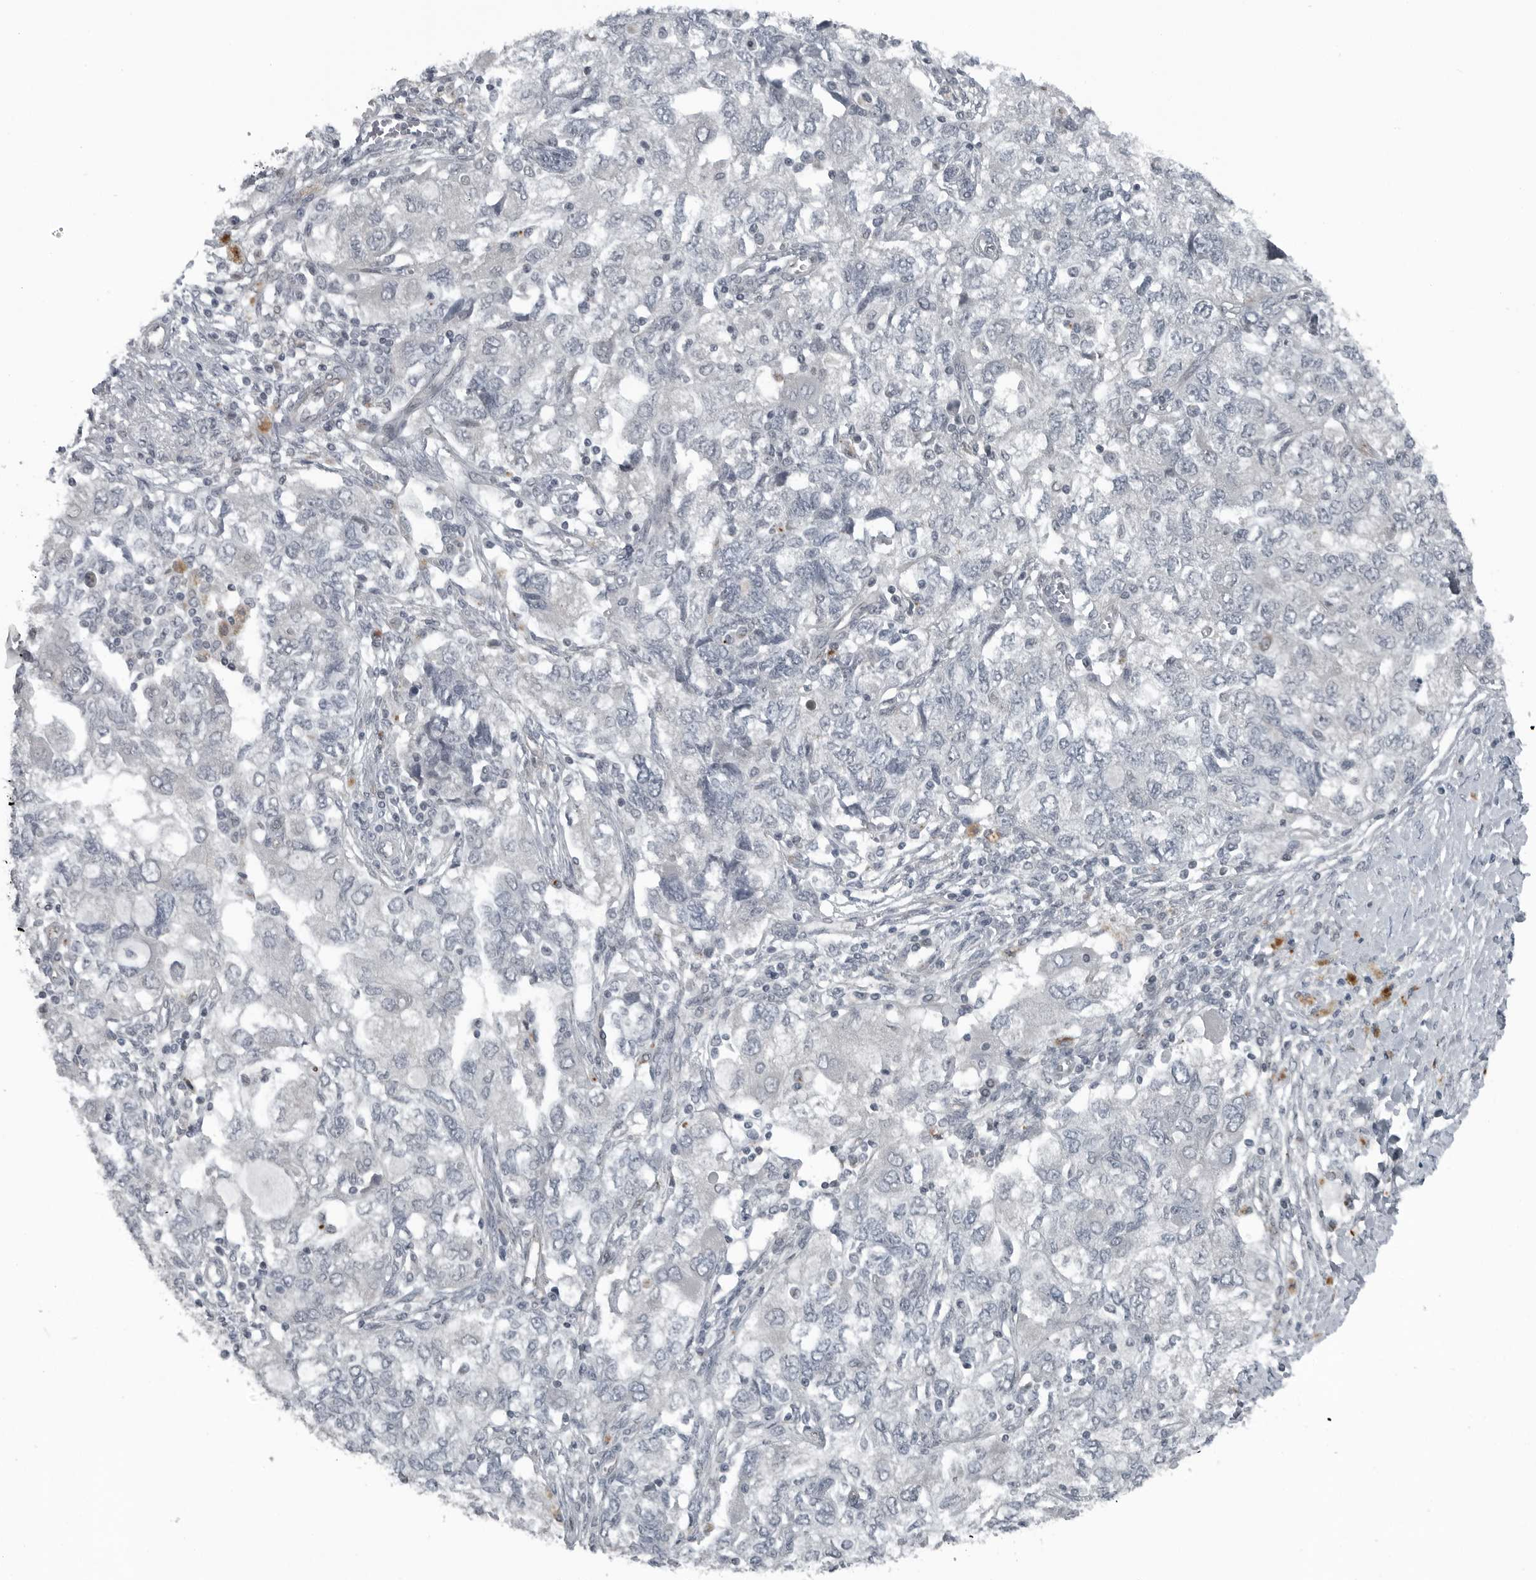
{"staining": {"intensity": "negative", "quantity": "none", "location": "none"}, "tissue": "ovarian cancer", "cell_type": "Tumor cells", "image_type": "cancer", "snomed": [{"axis": "morphology", "description": "Carcinoma, NOS"}, {"axis": "morphology", "description": "Cystadenocarcinoma, serous, NOS"}, {"axis": "topography", "description": "Ovary"}], "caption": "Ovarian cancer (carcinoma) was stained to show a protein in brown. There is no significant positivity in tumor cells.", "gene": "GAK", "patient": {"sex": "female", "age": 69}}